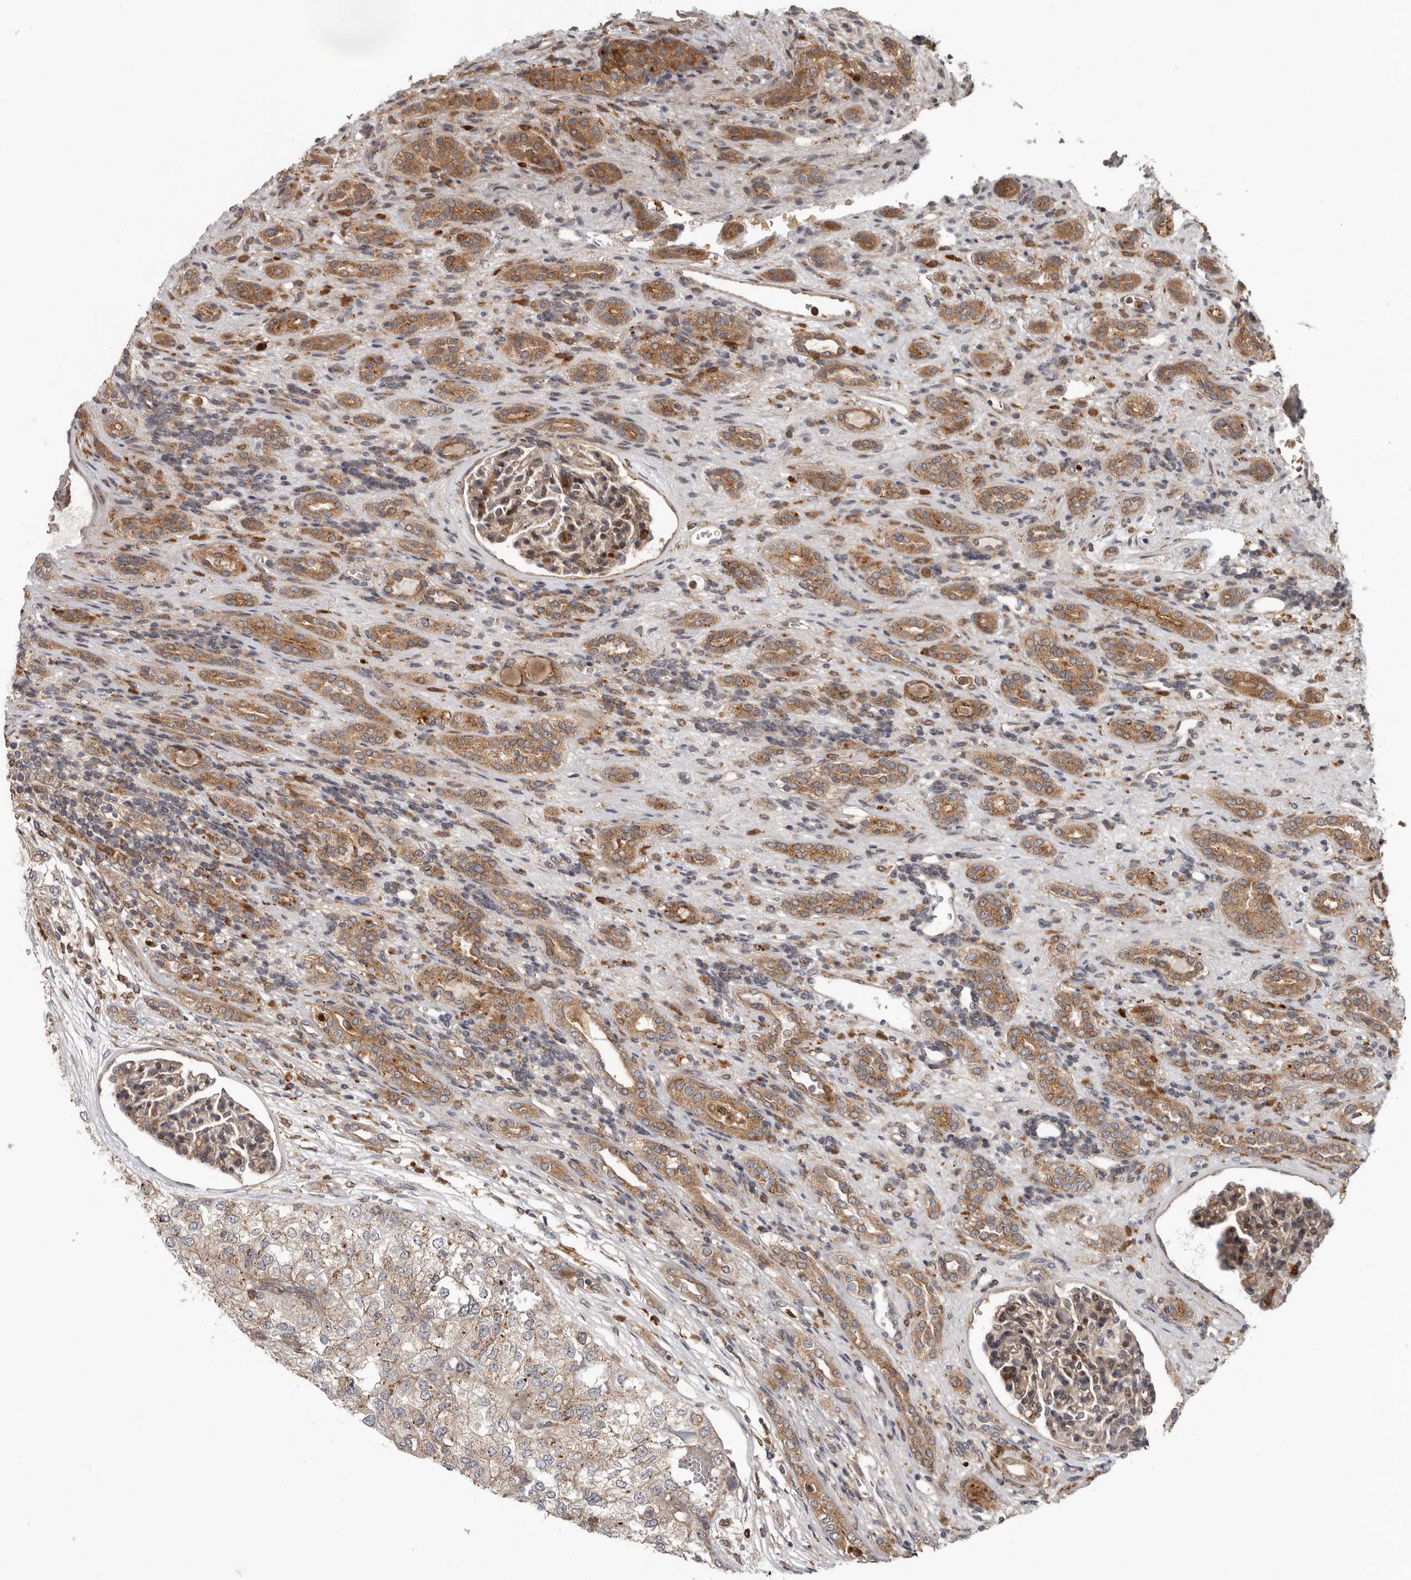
{"staining": {"intensity": "weak", "quantity": ">75%", "location": "cytoplasmic/membranous"}, "tissue": "renal cancer", "cell_type": "Tumor cells", "image_type": "cancer", "snomed": [{"axis": "morphology", "description": "Adenocarcinoma, NOS"}, {"axis": "topography", "description": "Kidney"}], "caption": "A brown stain shows weak cytoplasmic/membranous staining of a protein in human renal cancer tumor cells.", "gene": "FGFR4", "patient": {"sex": "female", "age": 54}}